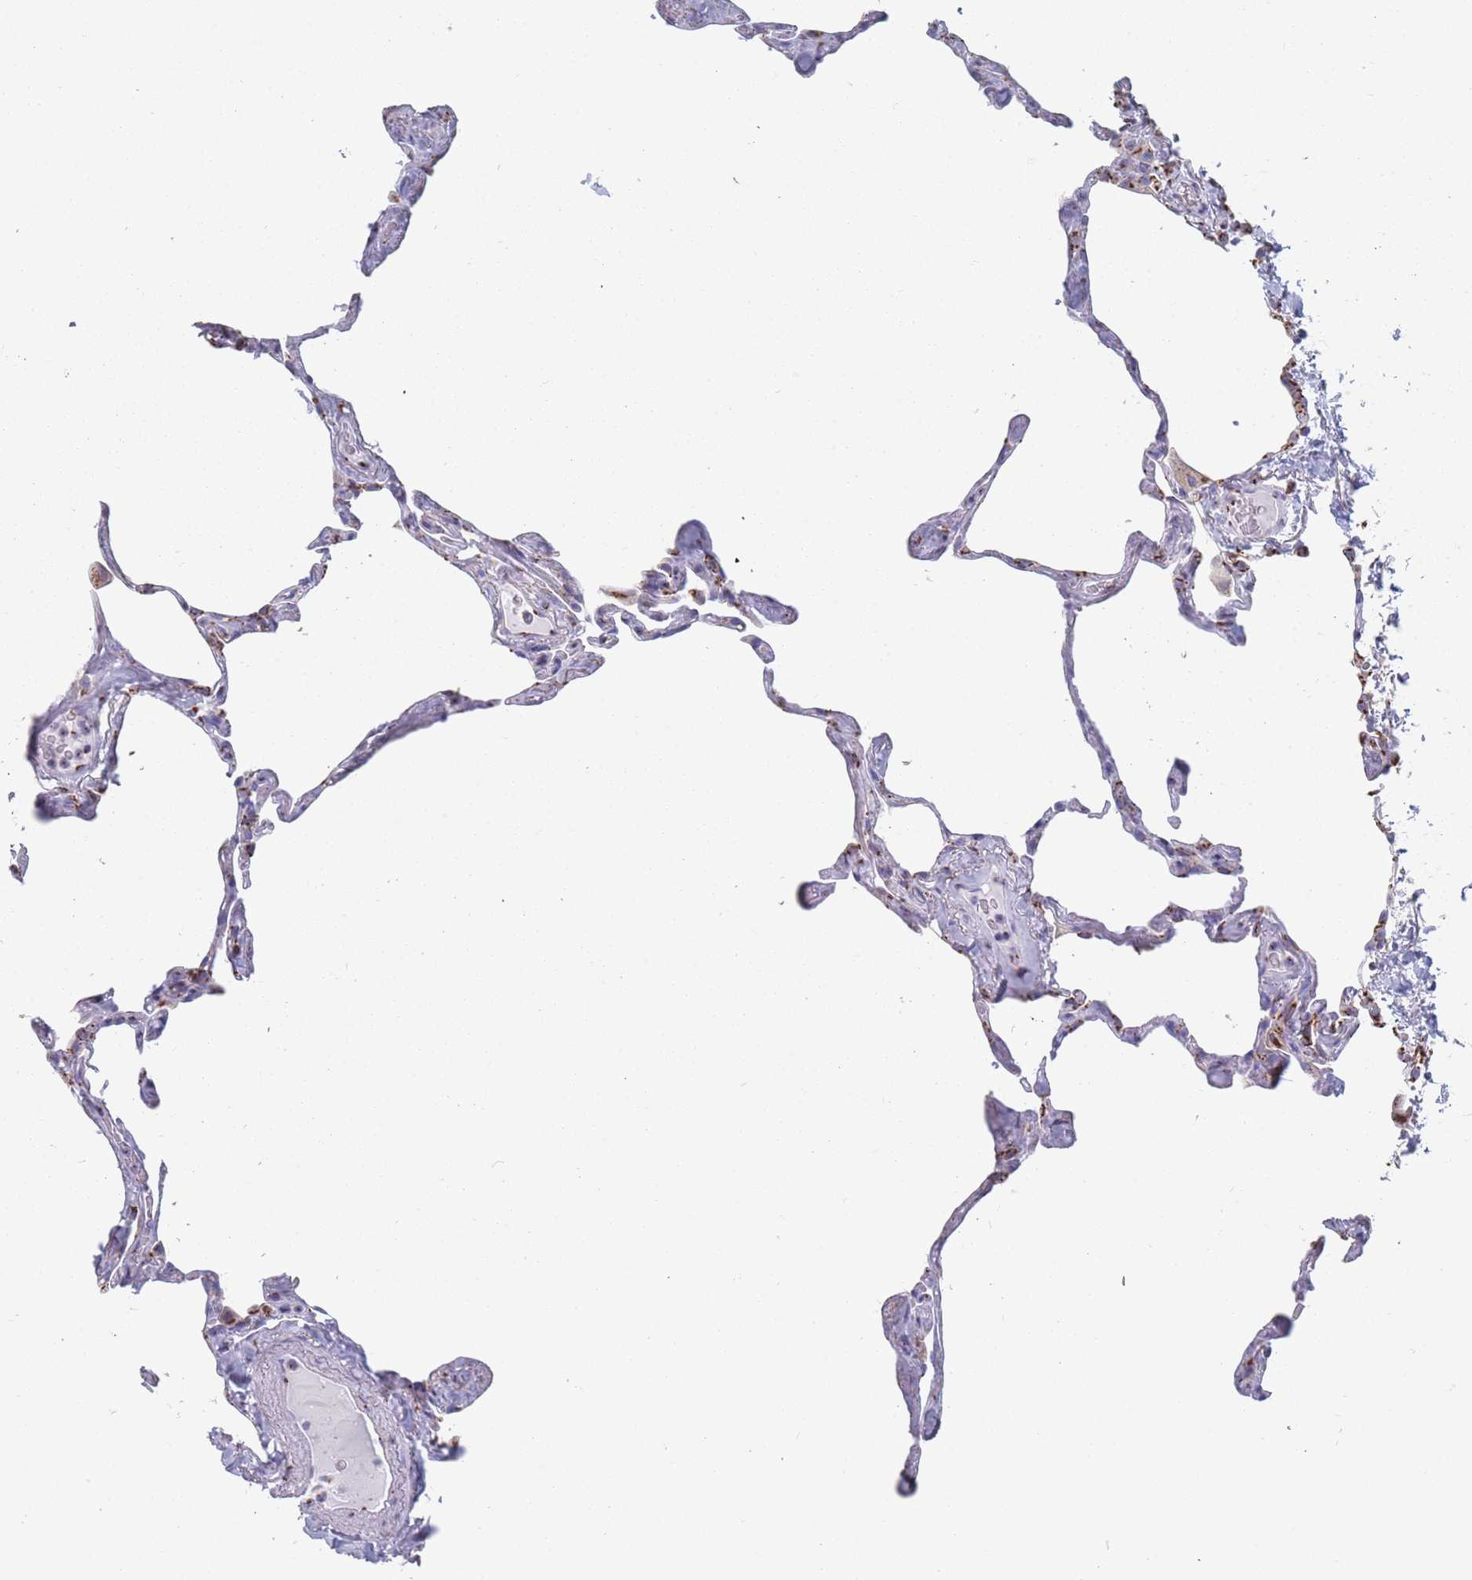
{"staining": {"intensity": "moderate", "quantity": "25%-75%", "location": "cytoplasmic/membranous"}, "tissue": "lung", "cell_type": "Alveolar cells", "image_type": "normal", "snomed": [{"axis": "morphology", "description": "Normal tissue, NOS"}, {"axis": "topography", "description": "Lung"}], "caption": "Moderate cytoplasmic/membranous positivity is identified in about 25%-75% of alveolar cells in unremarkable lung.", "gene": "TMED10", "patient": {"sex": "male", "age": 65}}